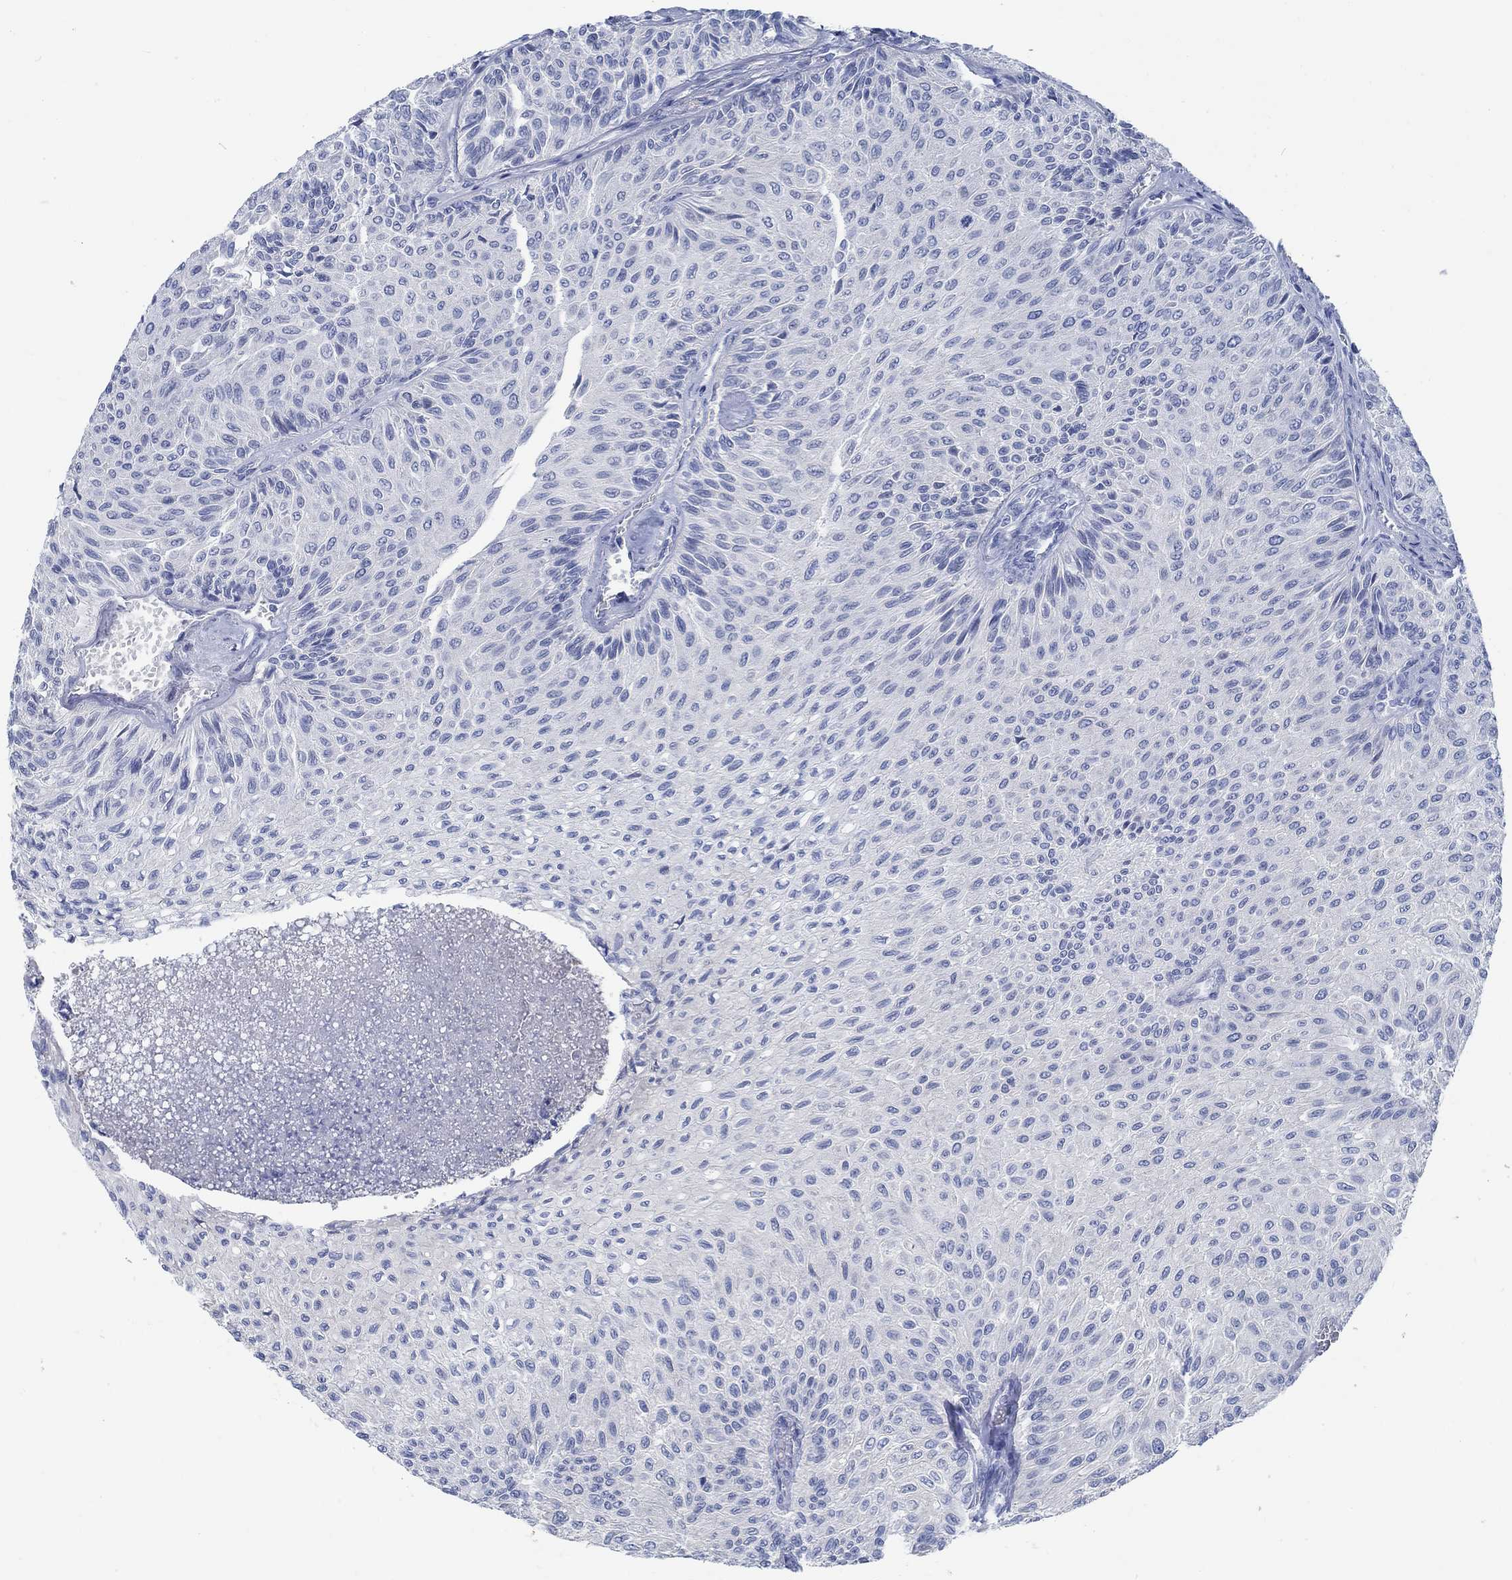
{"staining": {"intensity": "negative", "quantity": "none", "location": "none"}, "tissue": "urothelial cancer", "cell_type": "Tumor cells", "image_type": "cancer", "snomed": [{"axis": "morphology", "description": "Urothelial carcinoma, Low grade"}, {"axis": "topography", "description": "Urinary bladder"}], "caption": "Low-grade urothelial carcinoma was stained to show a protein in brown. There is no significant positivity in tumor cells.", "gene": "RBM20", "patient": {"sex": "male", "age": 78}}